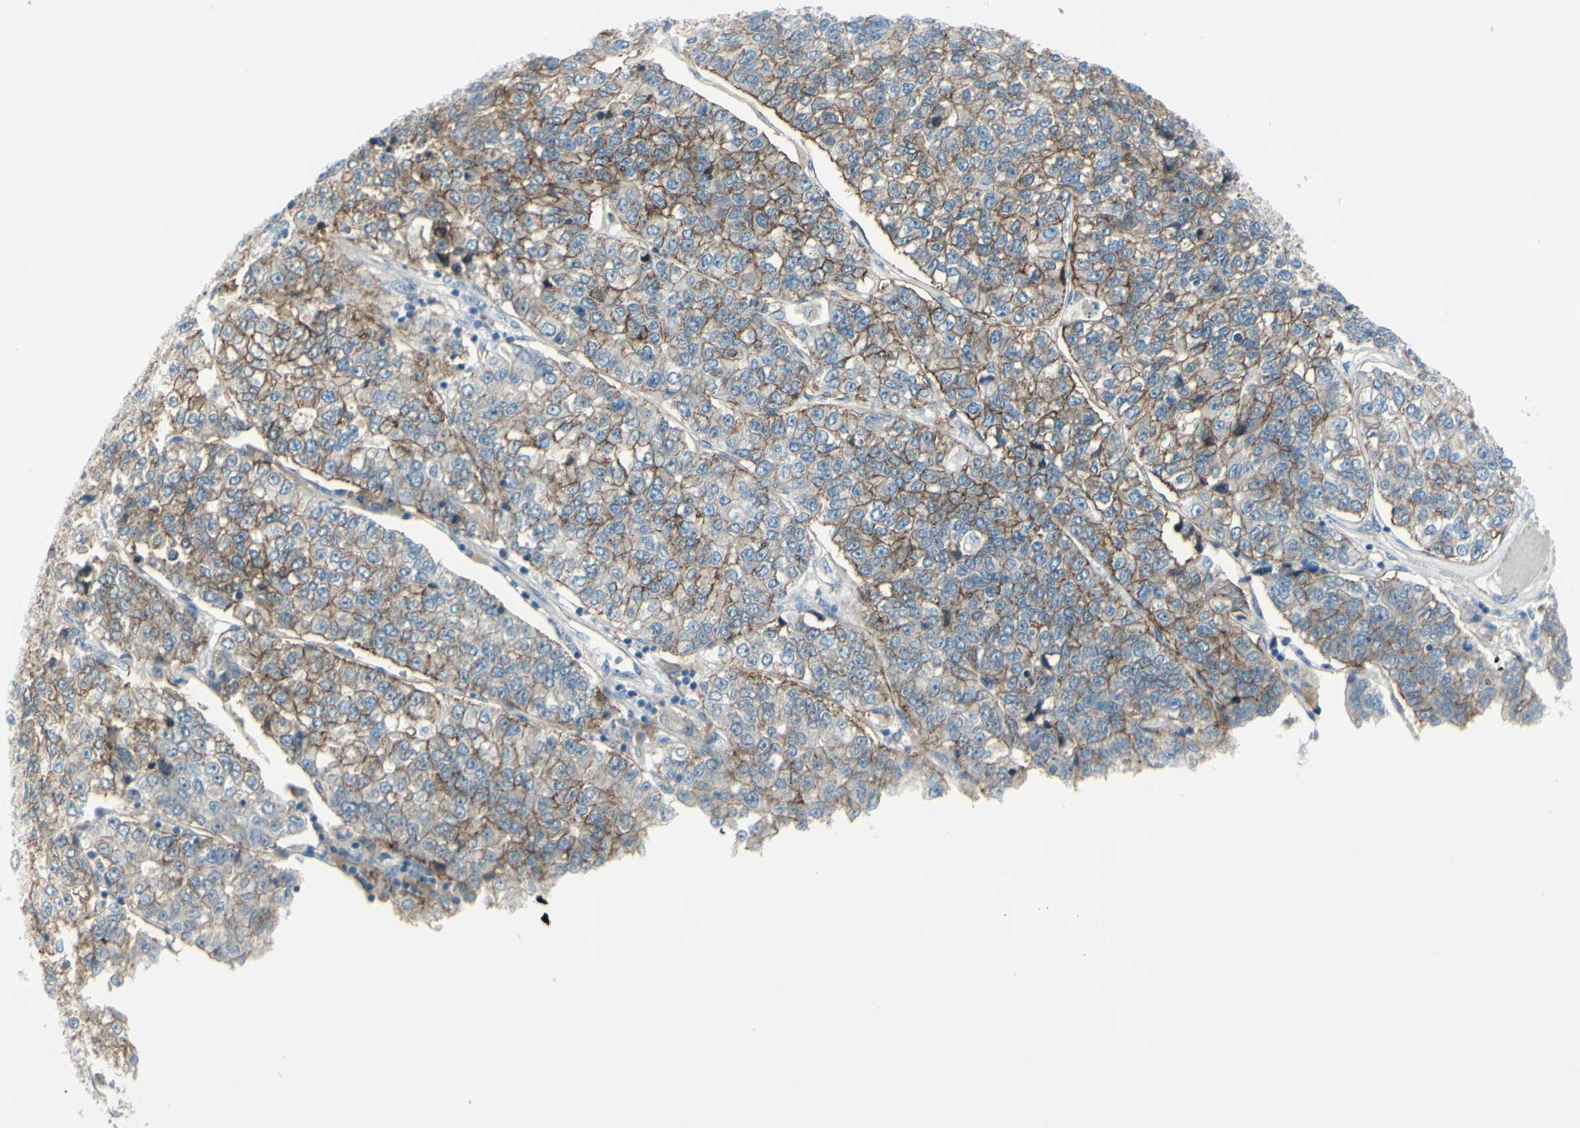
{"staining": {"intensity": "moderate", "quantity": ">75%", "location": "cytoplasmic/membranous"}, "tissue": "lung cancer", "cell_type": "Tumor cells", "image_type": "cancer", "snomed": [{"axis": "morphology", "description": "Adenocarcinoma, NOS"}, {"axis": "topography", "description": "Lung"}], "caption": "Lung adenocarcinoma stained for a protein demonstrates moderate cytoplasmic/membranous positivity in tumor cells.", "gene": "LRRK1", "patient": {"sex": "male", "age": 49}}